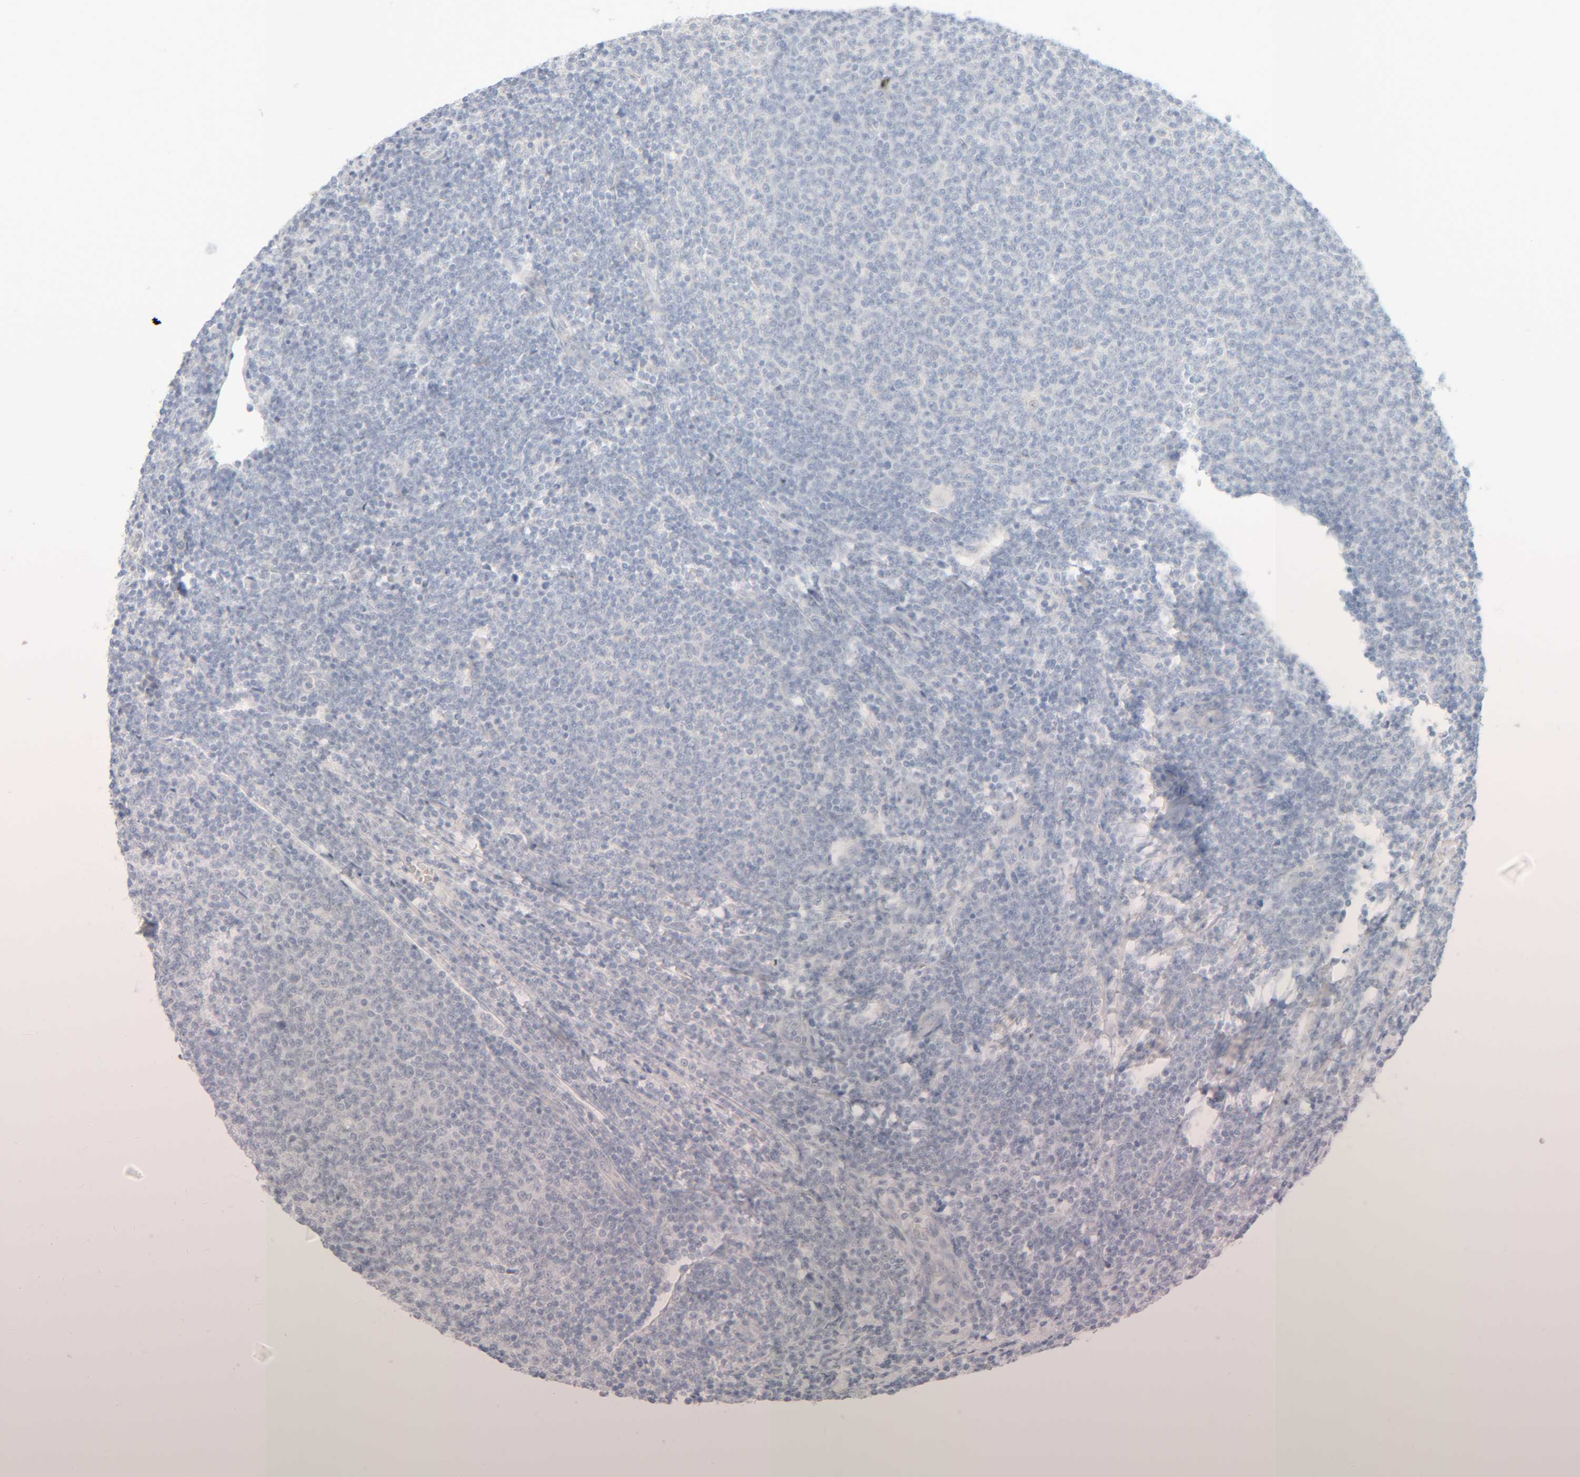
{"staining": {"intensity": "negative", "quantity": "none", "location": "none"}, "tissue": "lymphoma", "cell_type": "Tumor cells", "image_type": "cancer", "snomed": [{"axis": "morphology", "description": "Malignant lymphoma, non-Hodgkin's type, Low grade"}, {"axis": "topography", "description": "Lymph node"}], "caption": "This is an immunohistochemistry (IHC) histopathology image of human low-grade malignant lymphoma, non-Hodgkin's type. There is no expression in tumor cells.", "gene": "RIDA", "patient": {"sex": "male", "age": 66}}